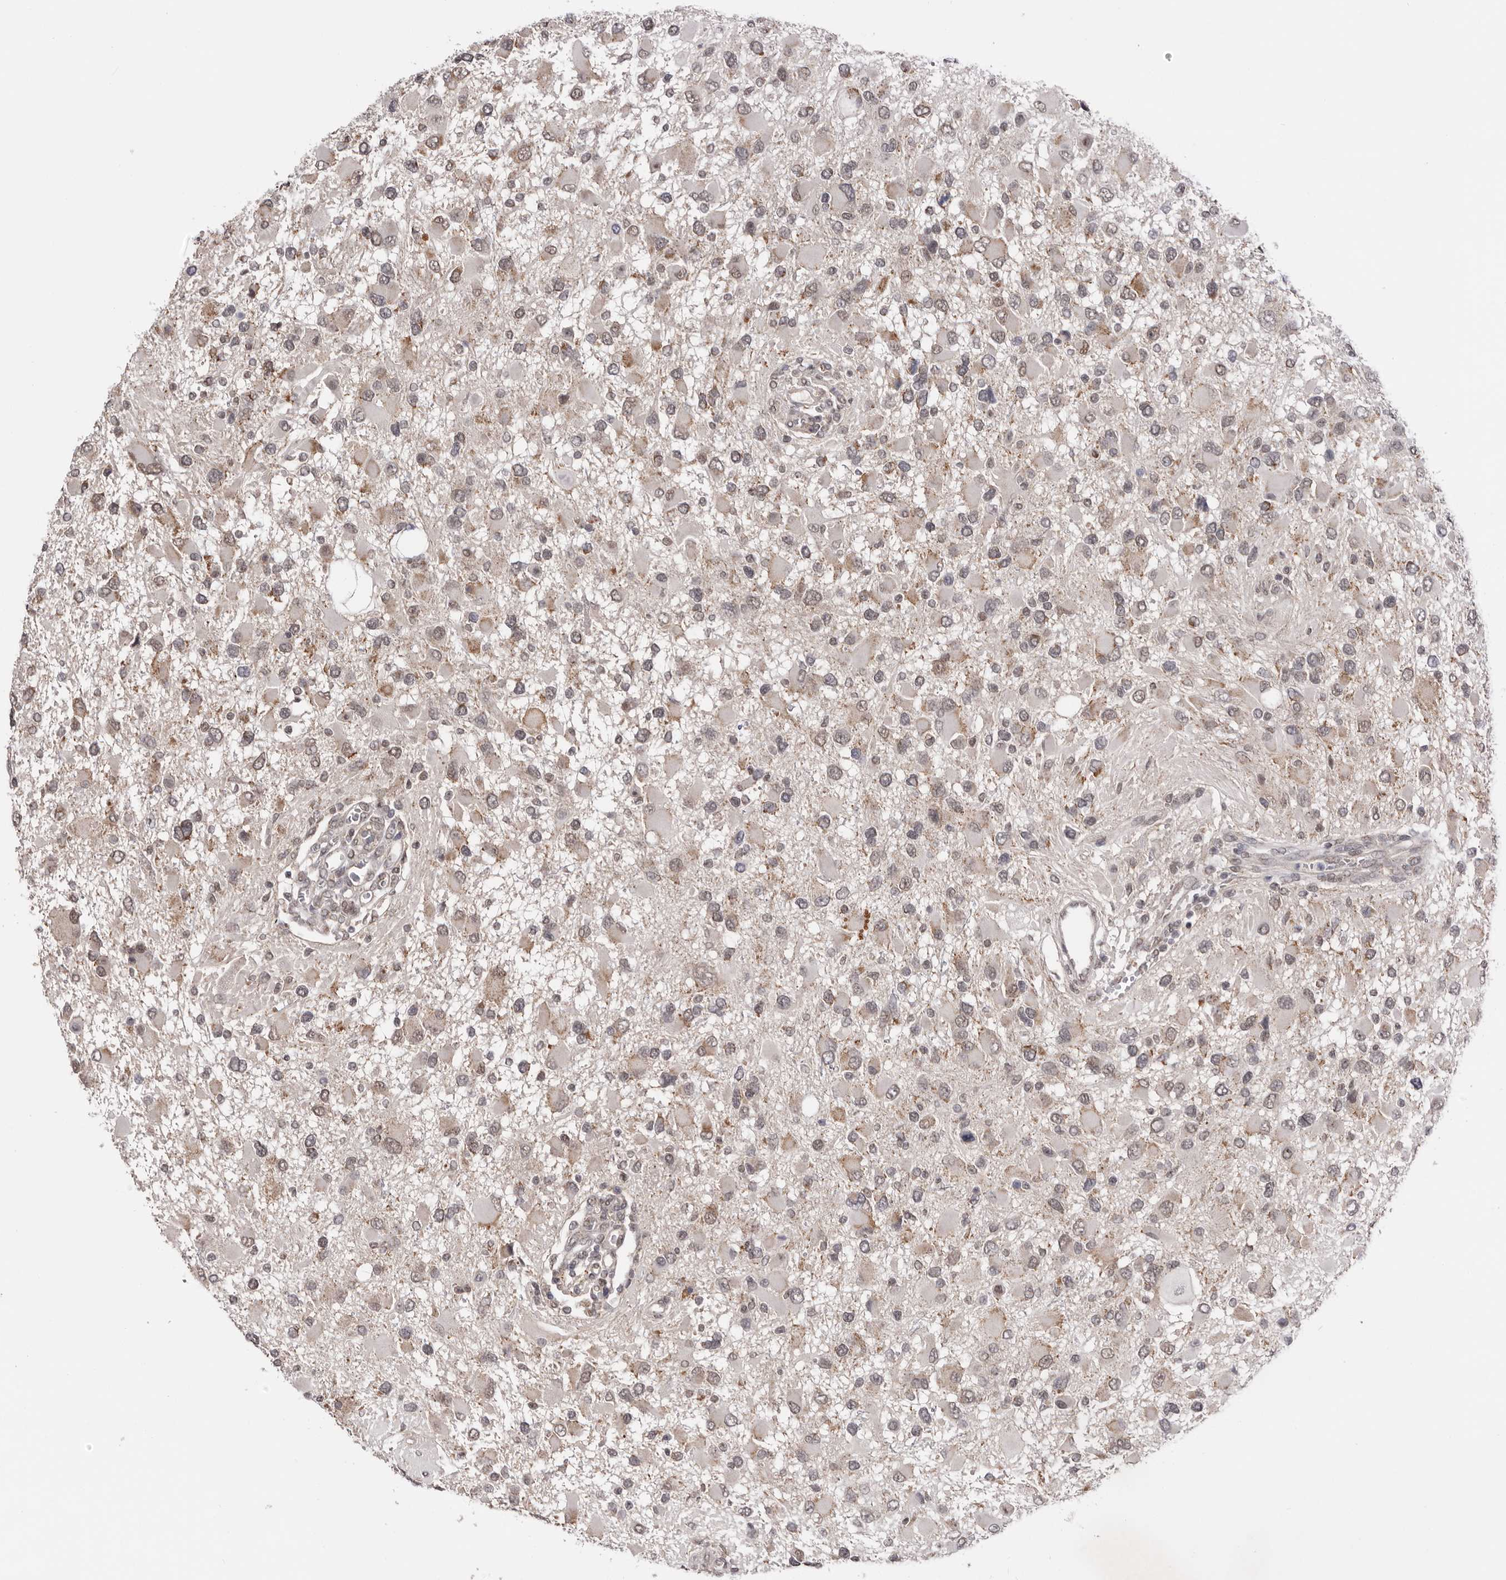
{"staining": {"intensity": "weak", "quantity": ">75%", "location": "cytoplasmic/membranous,nuclear"}, "tissue": "glioma", "cell_type": "Tumor cells", "image_type": "cancer", "snomed": [{"axis": "morphology", "description": "Glioma, malignant, High grade"}, {"axis": "topography", "description": "Brain"}], "caption": "Protein analysis of glioma tissue displays weak cytoplasmic/membranous and nuclear positivity in approximately >75% of tumor cells. (brown staining indicates protein expression, while blue staining denotes nuclei).", "gene": "MOGAT2", "patient": {"sex": "male", "age": 53}}